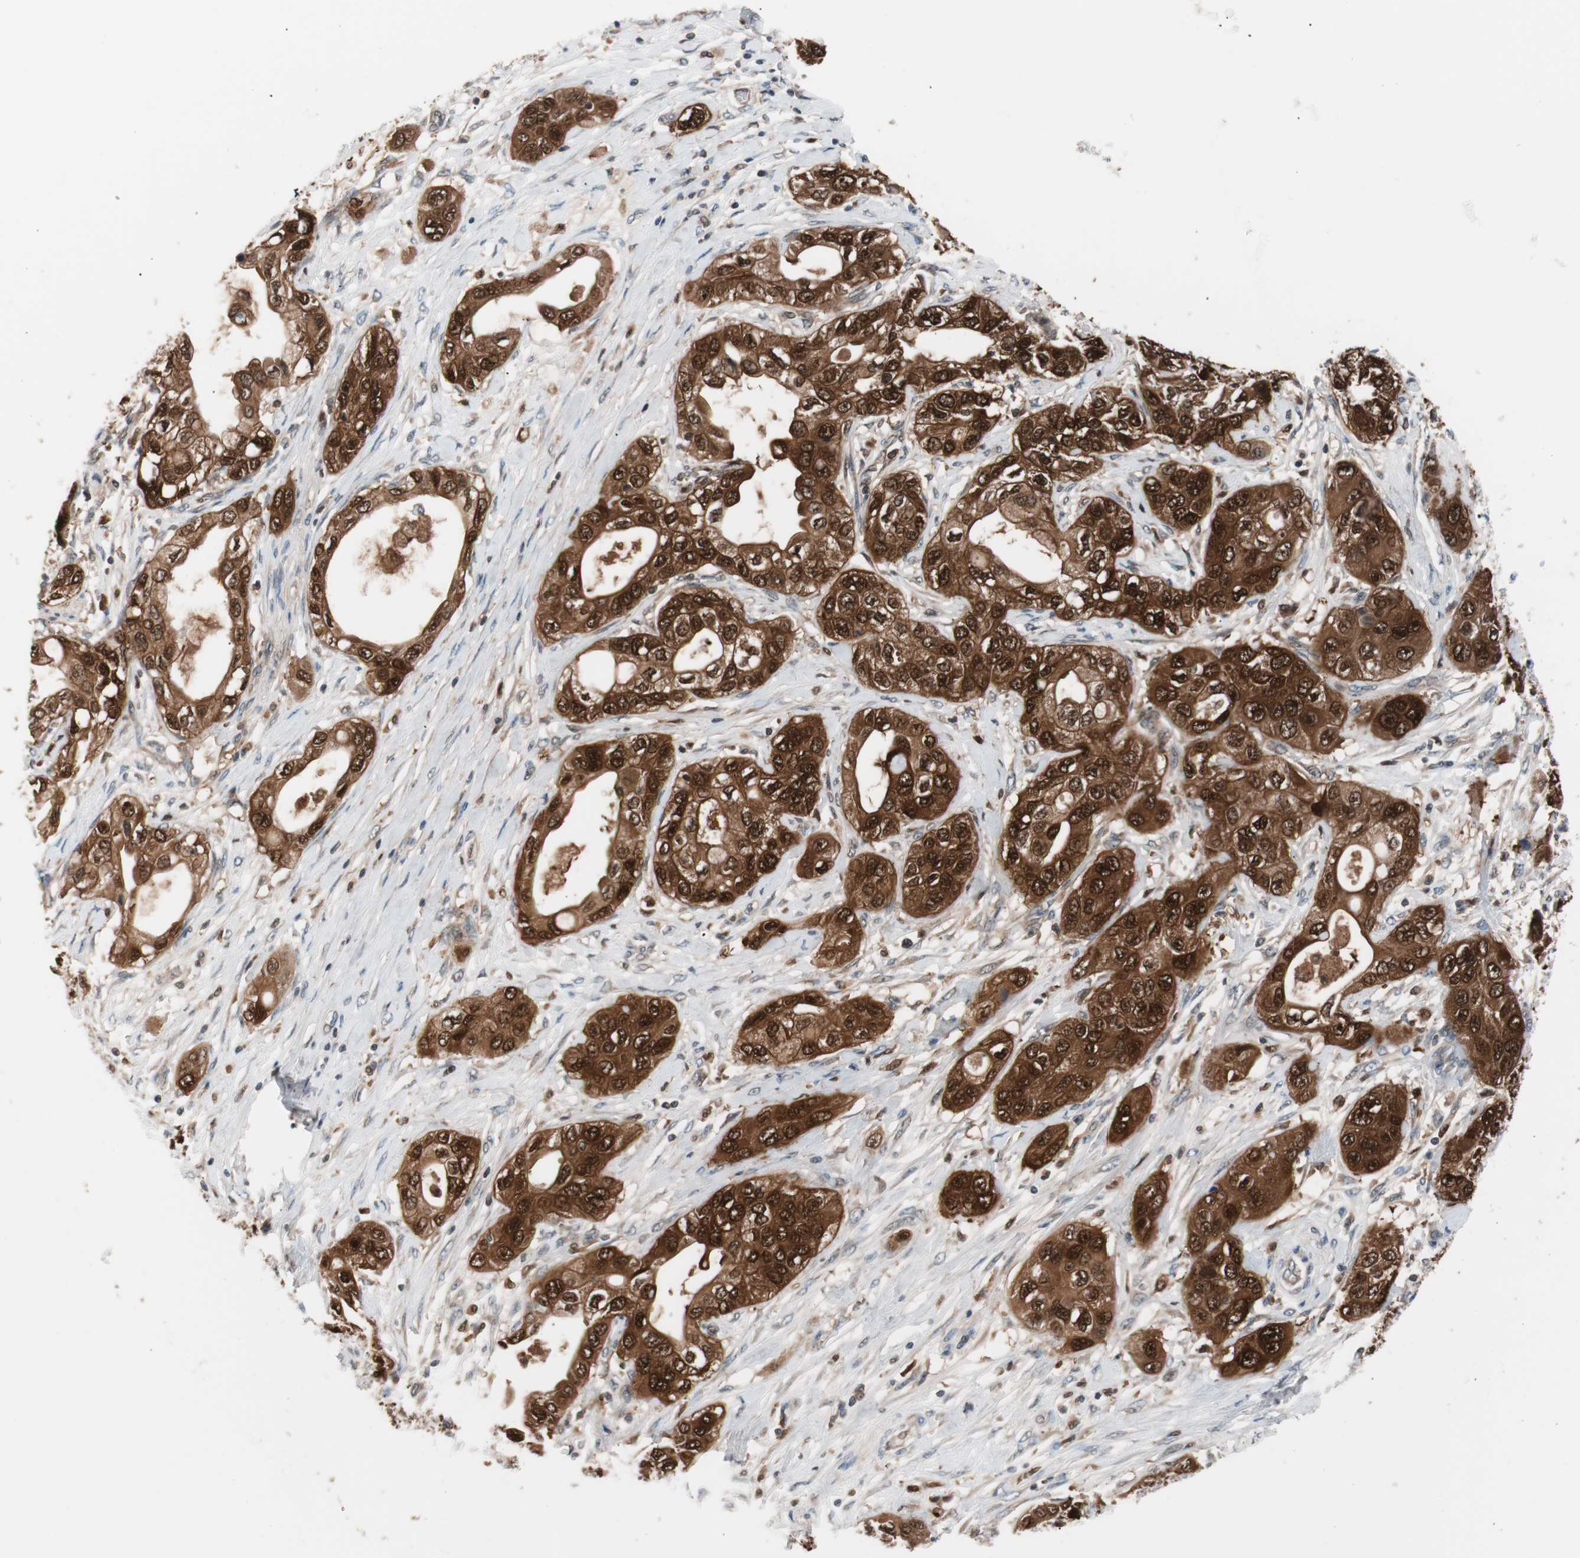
{"staining": {"intensity": "strong", "quantity": ">75%", "location": "cytoplasmic/membranous,nuclear"}, "tissue": "pancreatic cancer", "cell_type": "Tumor cells", "image_type": "cancer", "snomed": [{"axis": "morphology", "description": "Adenocarcinoma, NOS"}, {"axis": "topography", "description": "Pancreas"}], "caption": "Strong cytoplasmic/membranous and nuclear expression is appreciated in about >75% of tumor cells in pancreatic adenocarcinoma. (IHC, brightfield microscopy, high magnification).", "gene": "IL18", "patient": {"sex": "female", "age": 70}}